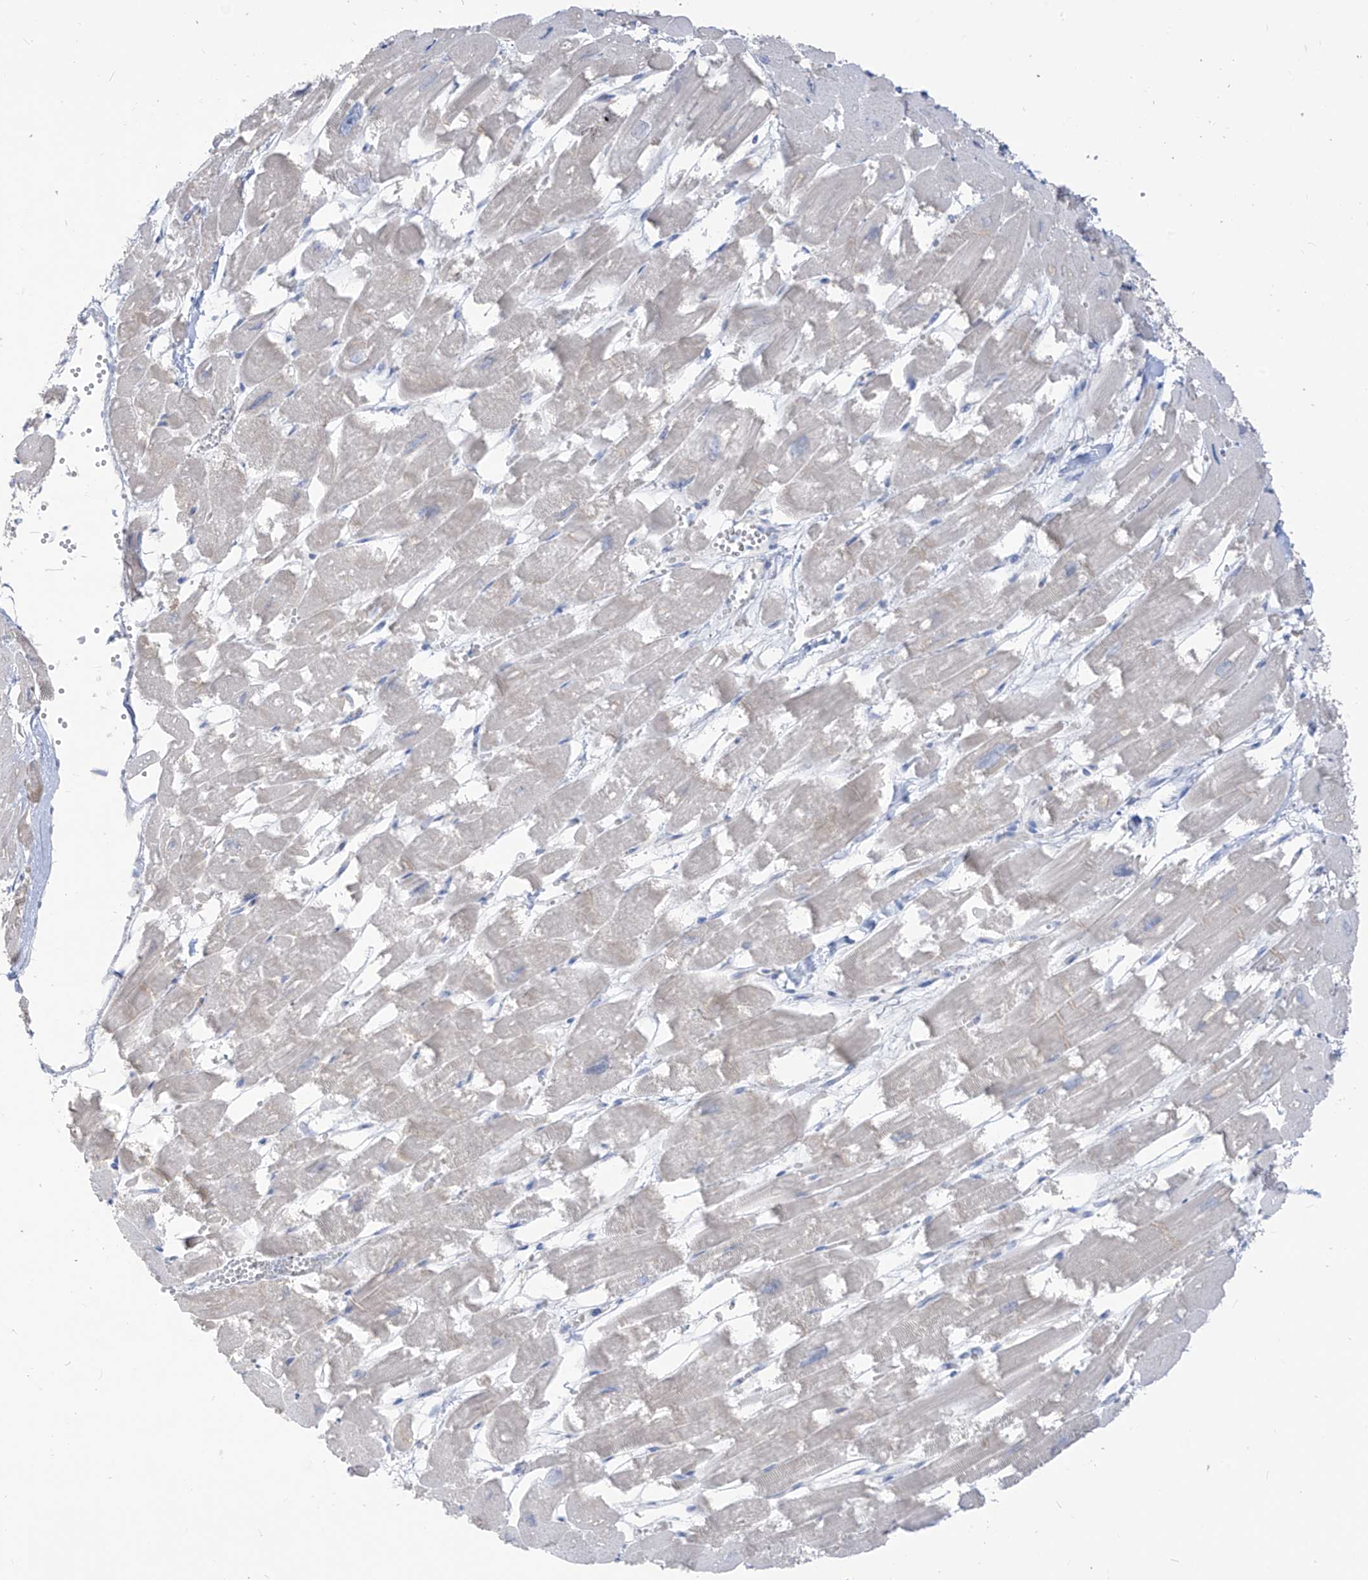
{"staining": {"intensity": "negative", "quantity": "none", "location": "none"}, "tissue": "heart muscle", "cell_type": "Cardiomyocytes", "image_type": "normal", "snomed": [{"axis": "morphology", "description": "Normal tissue, NOS"}, {"axis": "topography", "description": "Heart"}], "caption": "IHC image of normal heart muscle stained for a protein (brown), which reveals no positivity in cardiomyocytes. Brightfield microscopy of immunohistochemistry stained with DAB (3,3'-diaminobenzidine) (brown) and hematoxylin (blue), captured at high magnification.", "gene": "ARHGEF40", "patient": {"sex": "male", "age": 54}}